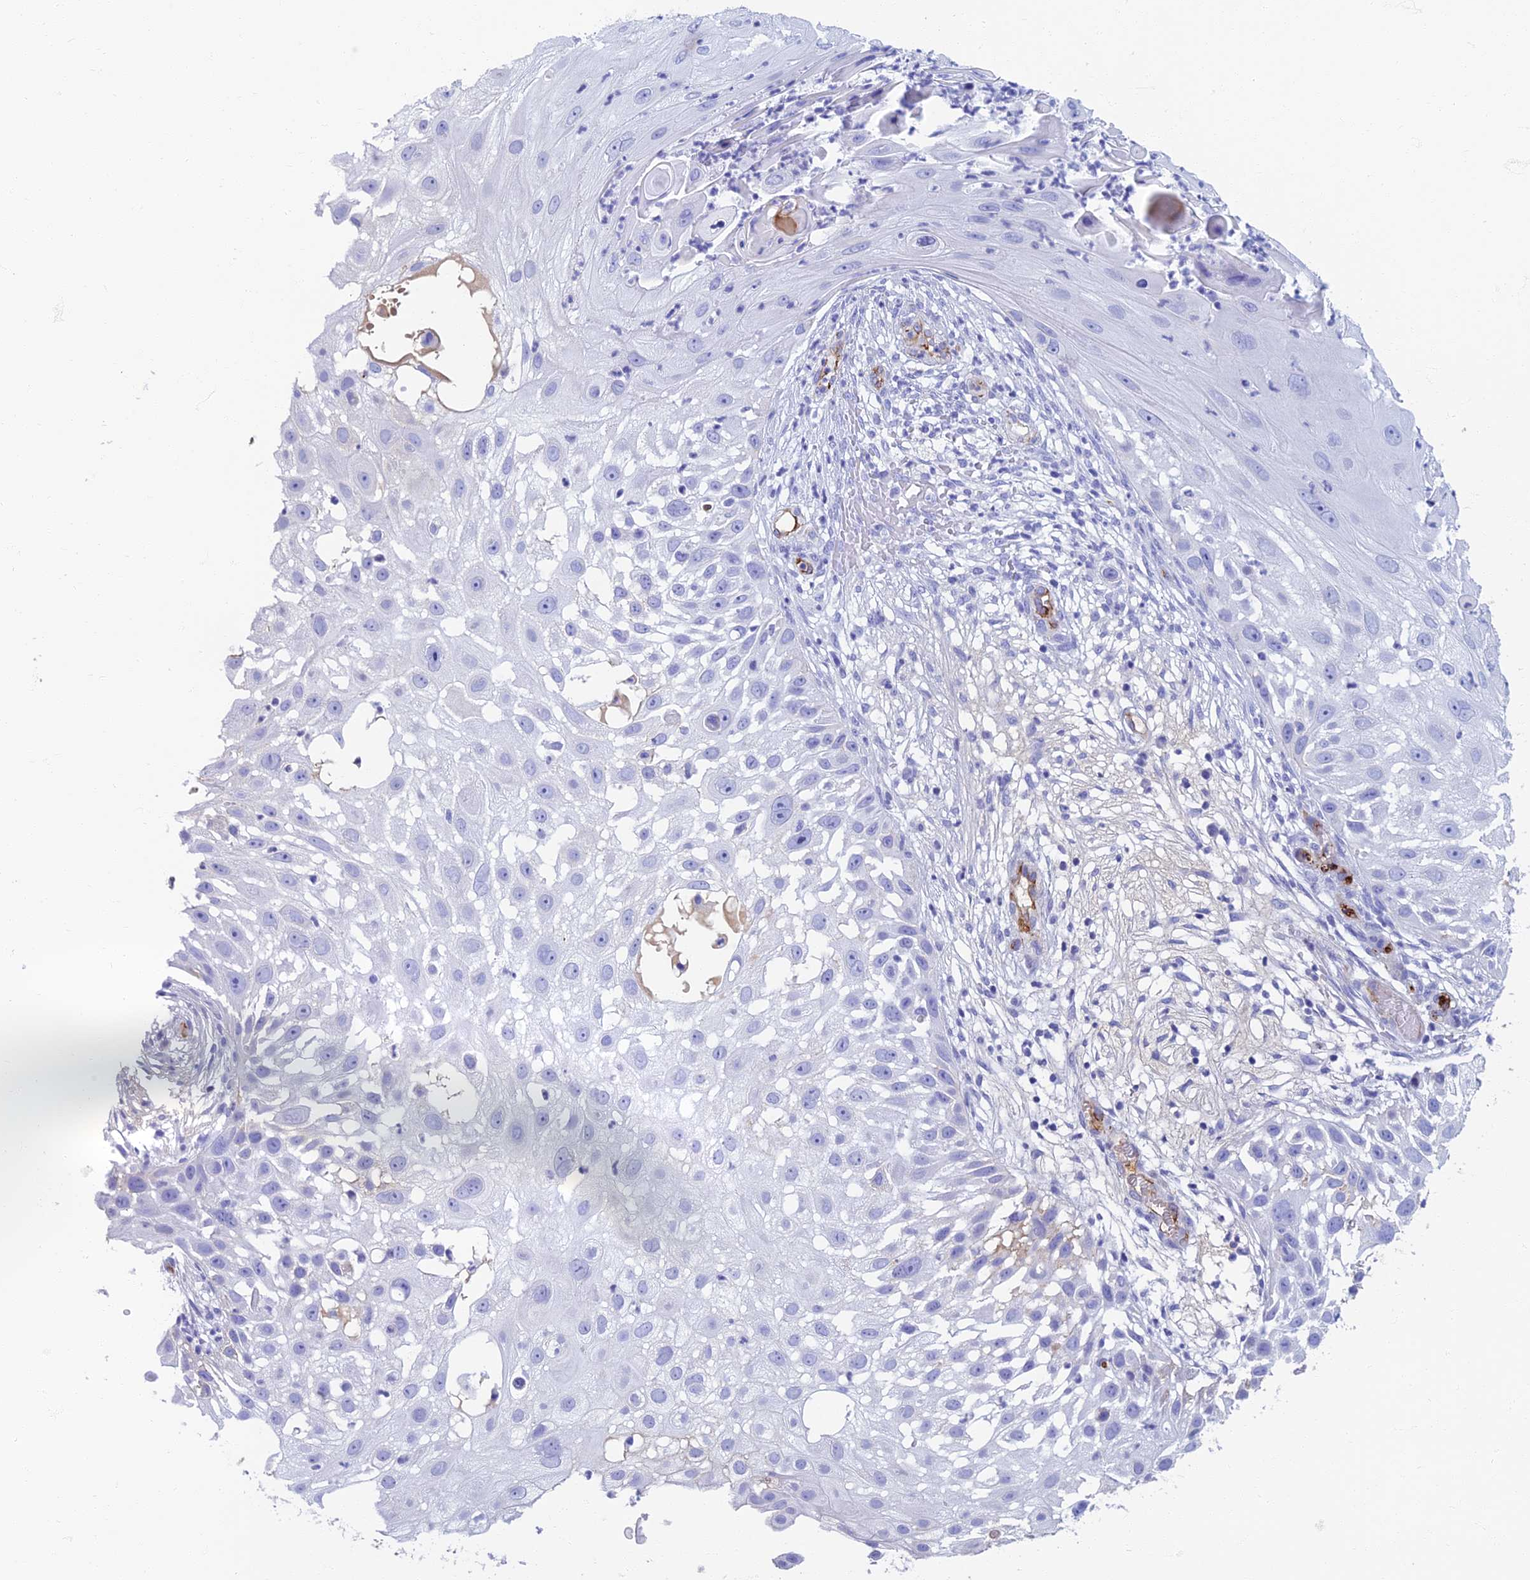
{"staining": {"intensity": "negative", "quantity": "none", "location": "none"}, "tissue": "skin cancer", "cell_type": "Tumor cells", "image_type": "cancer", "snomed": [{"axis": "morphology", "description": "Squamous cell carcinoma, NOS"}, {"axis": "topography", "description": "Skin"}], "caption": "Tumor cells show no significant expression in skin squamous cell carcinoma. Nuclei are stained in blue.", "gene": "ETFRF1", "patient": {"sex": "female", "age": 44}}